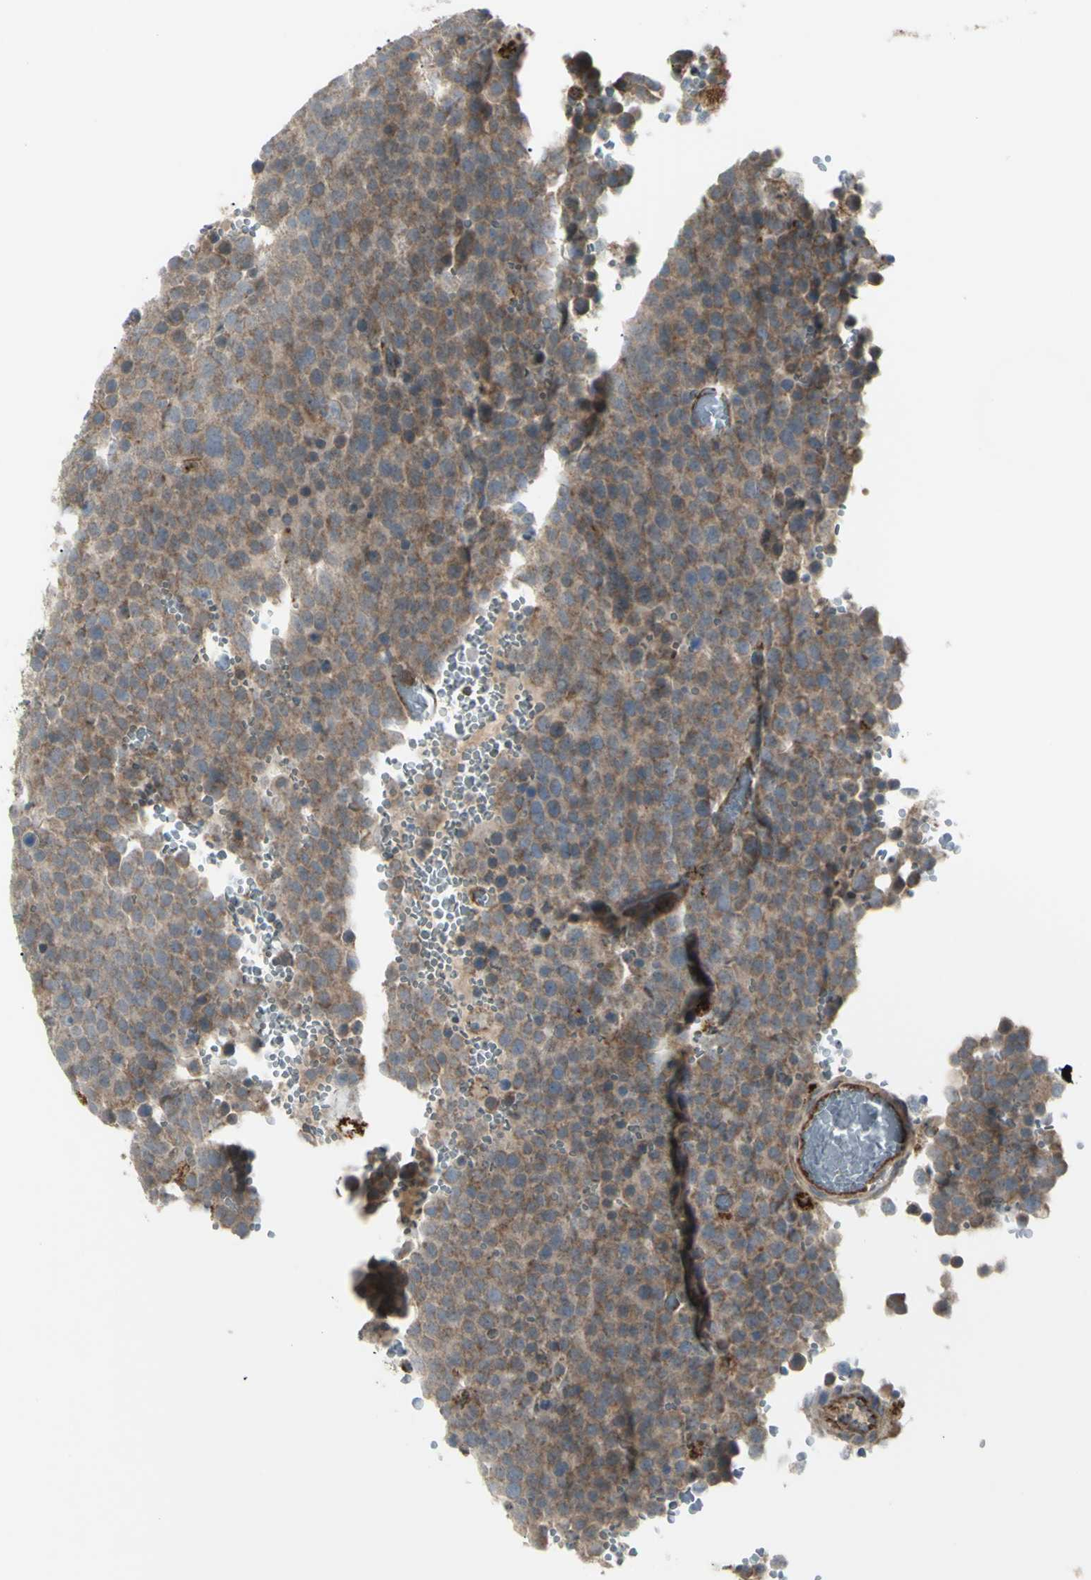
{"staining": {"intensity": "weak", "quantity": ">75%", "location": "cytoplasmic/membranous"}, "tissue": "testis cancer", "cell_type": "Tumor cells", "image_type": "cancer", "snomed": [{"axis": "morphology", "description": "Seminoma, NOS"}, {"axis": "topography", "description": "Testis"}], "caption": "The image reveals immunohistochemical staining of testis cancer (seminoma). There is weak cytoplasmic/membranous staining is appreciated in approximately >75% of tumor cells.", "gene": "CYB5R1", "patient": {"sex": "male", "age": 71}}